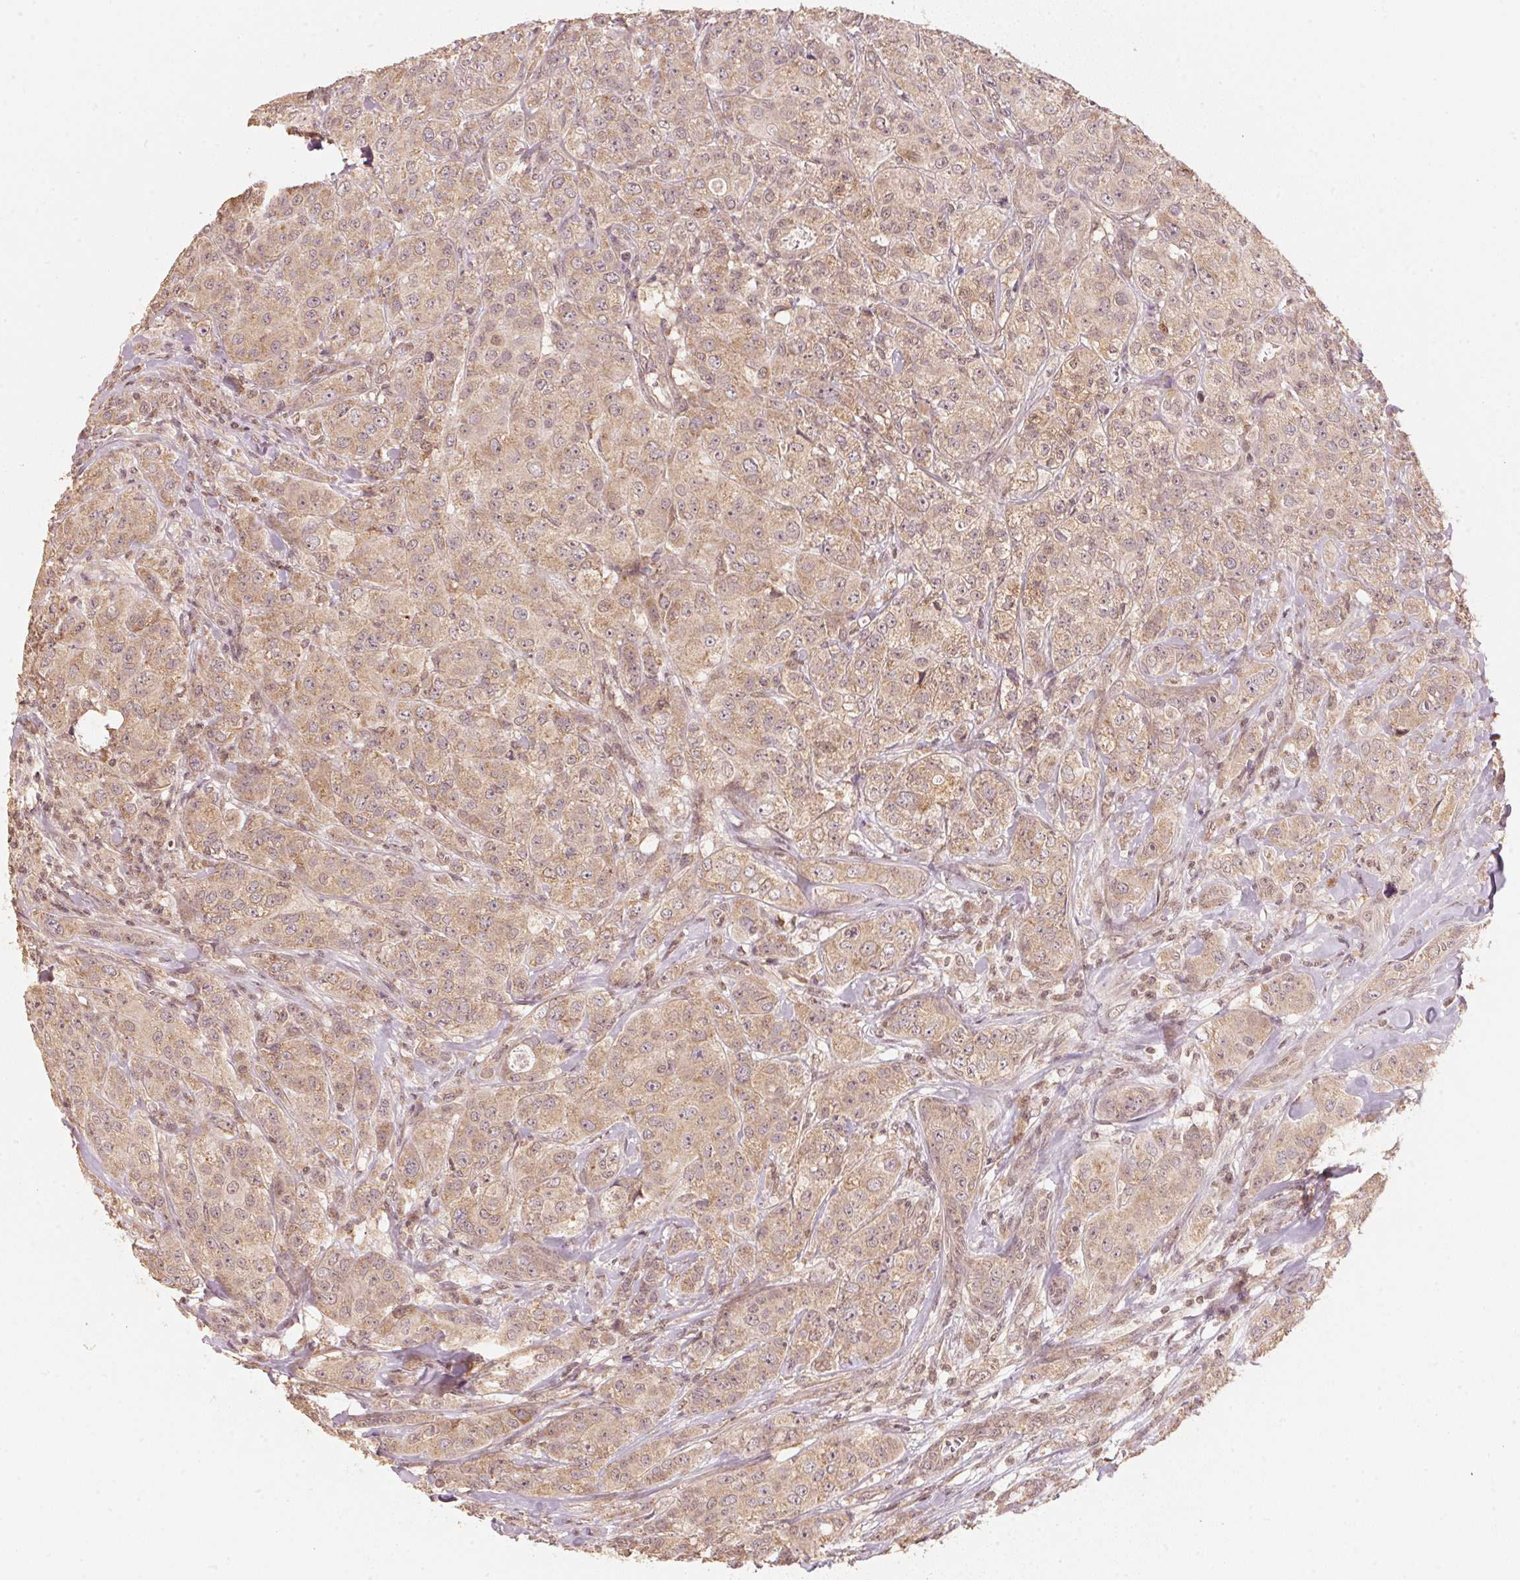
{"staining": {"intensity": "weak", "quantity": ">75%", "location": "cytoplasmic/membranous"}, "tissue": "breast cancer", "cell_type": "Tumor cells", "image_type": "cancer", "snomed": [{"axis": "morphology", "description": "Duct carcinoma"}, {"axis": "topography", "description": "Breast"}], "caption": "Weak cytoplasmic/membranous expression for a protein is identified in about >75% of tumor cells of breast cancer (infiltrating ductal carcinoma) using immunohistochemistry.", "gene": "C2orf73", "patient": {"sex": "female", "age": 43}}